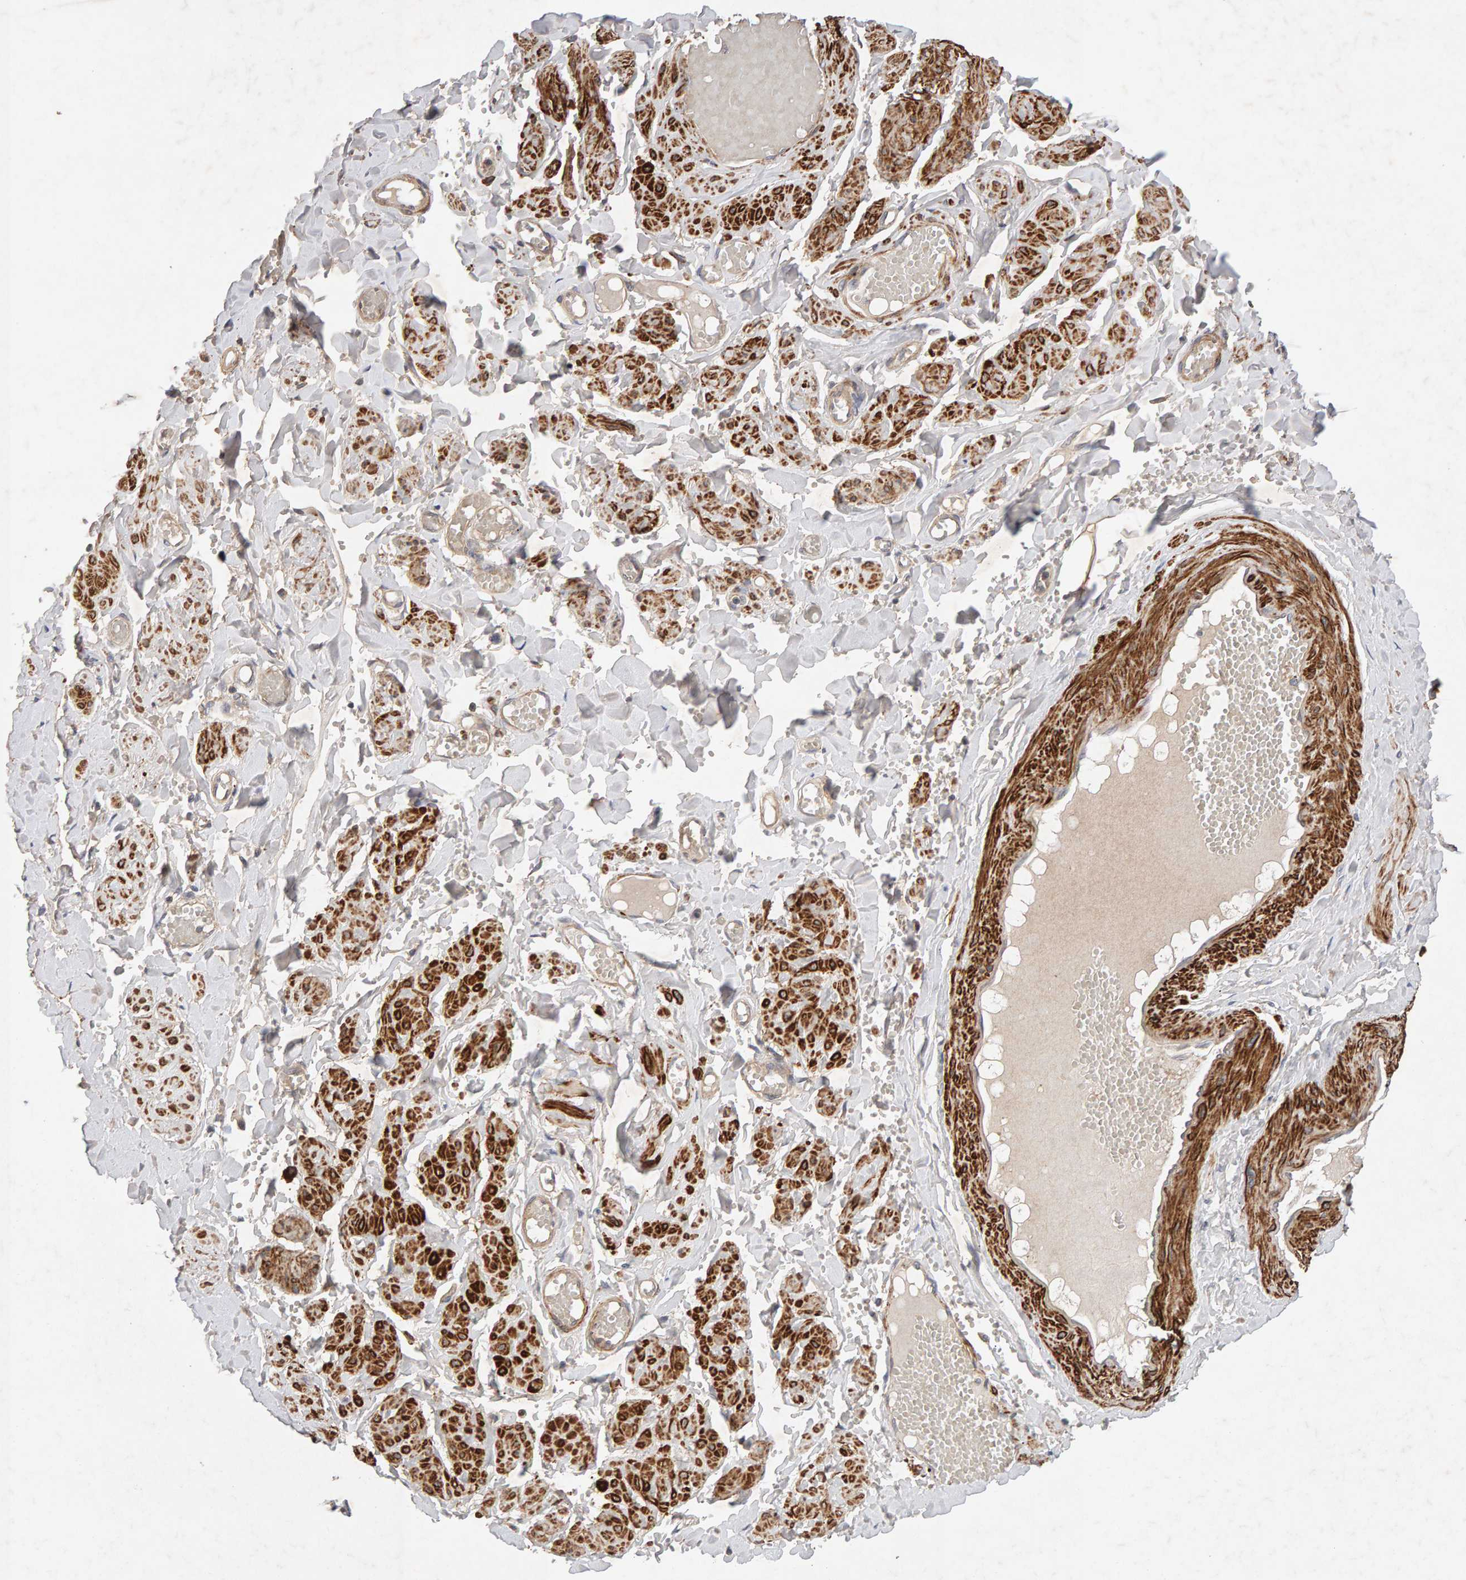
{"staining": {"intensity": "moderate", "quantity": "<25%", "location": "cytoplasmic/membranous"}, "tissue": "soft tissue", "cell_type": "Fibroblasts", "image_type": "normal", "snomed": [{"axis": "morphology", "description": "Normal tissue, NOS"}, {"axis": "topography", "description": "Vascular tissue"}, {"axis": "topography", "description": "Fallopian tube"}, {"axis": "topography", "description": "Ovary"}], "caption": "High-magnification brightfield microscopy of normal soft tissue stained with DAB (brown) and counterstained with hematoxylin (blue). fibroblasts exhibit moderate cytoplasmic/membranous expression is identified in approximately<25% of cells.", "gene": "RNF19A", "patient": {"sex": "female", "age": 67}}